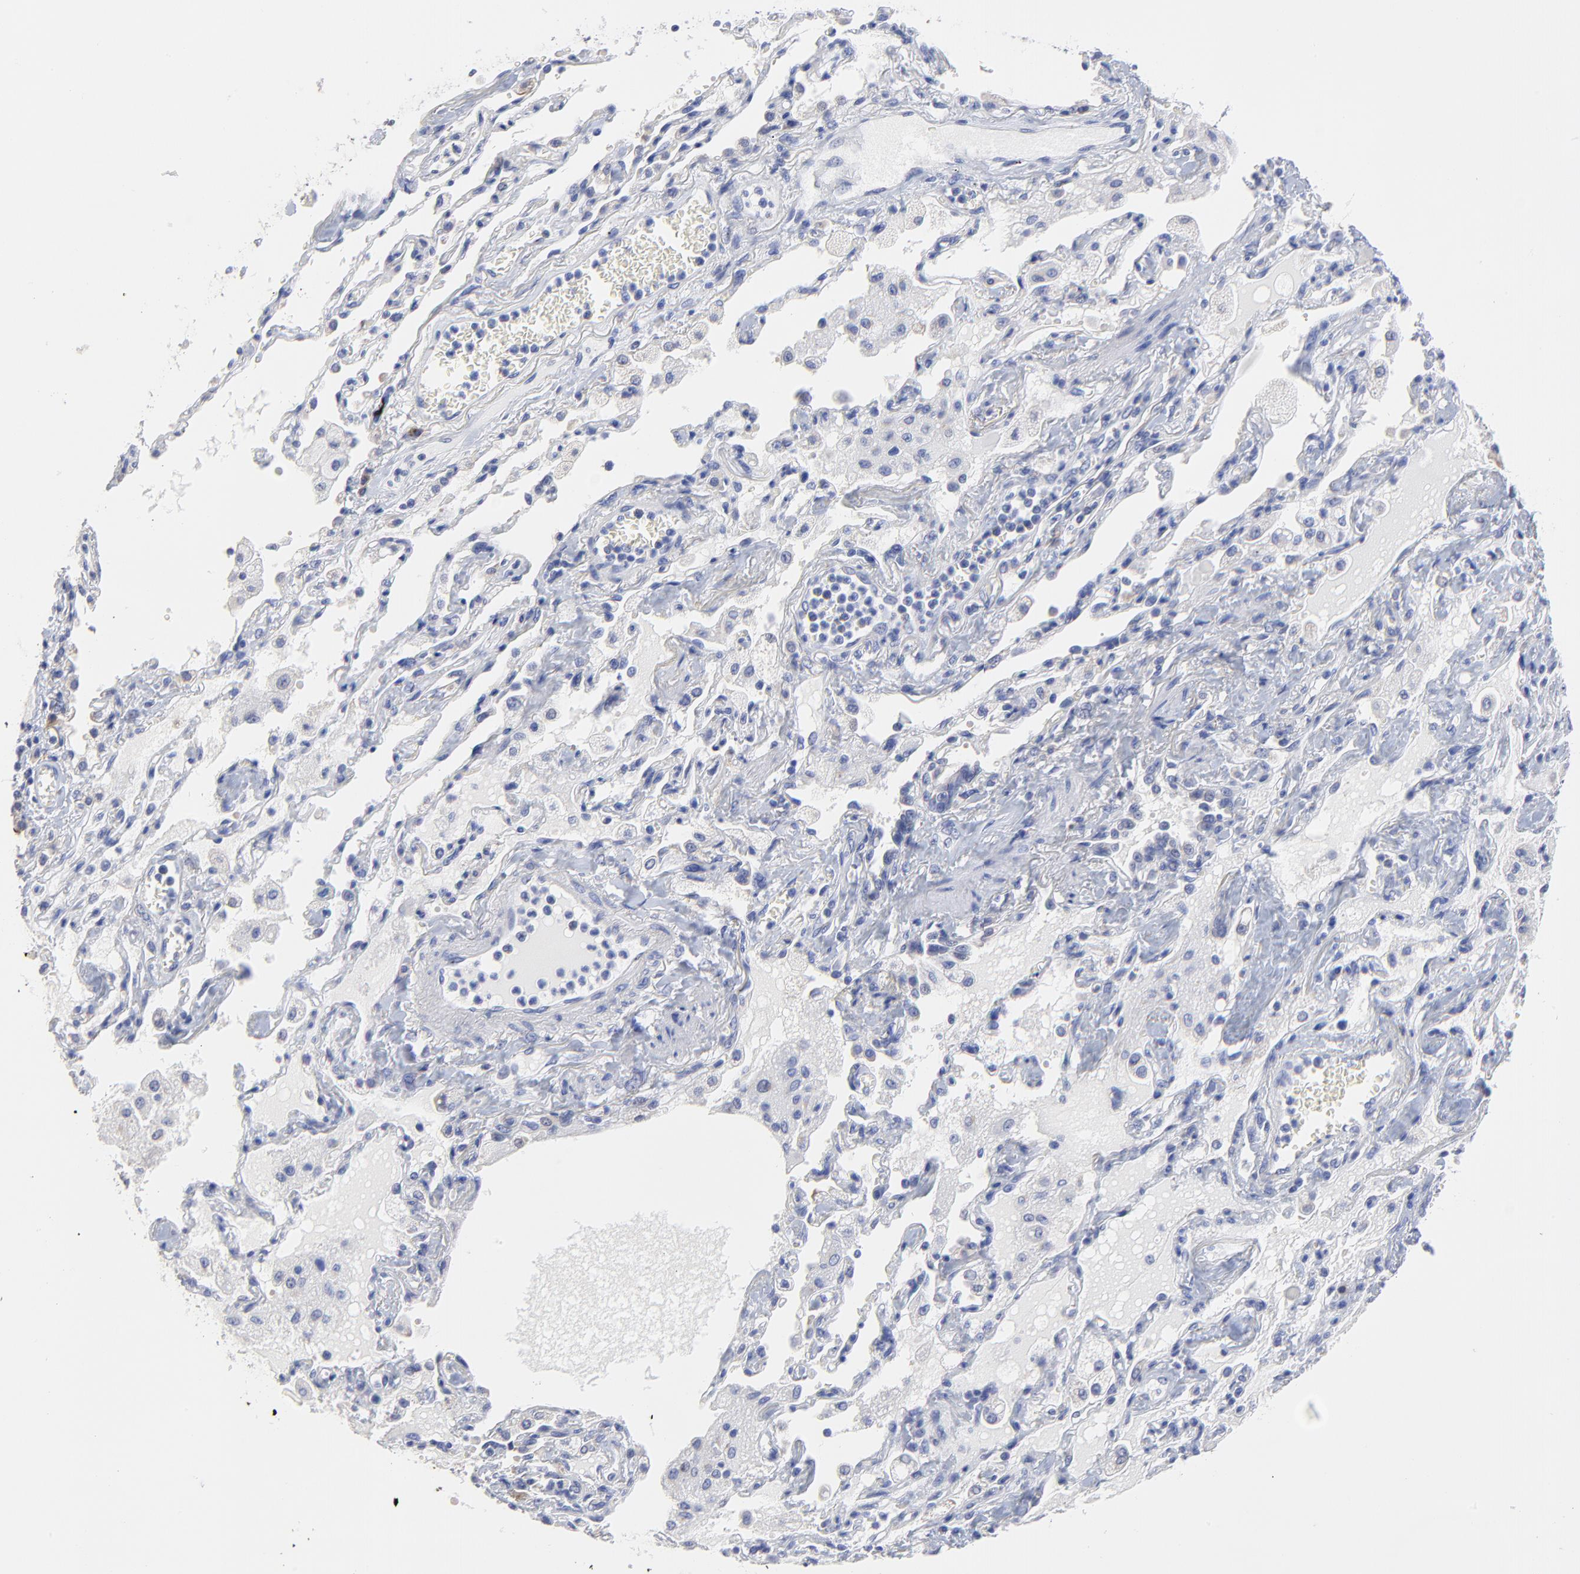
{"staining": {"intensity": "negative", "quantity": "none", "location": "none"}, "tissue": "lung cancer", "cell_type": "Tumor cells", "image_type": "cancer", "snomed": [{"axis": "morphology", "description": "Squamous cell carcinoma, NOS"}, {"axis": "topography", "description": "Lung"}], "caption": "The immunohistochemistry (IHC) histopathology image has no significant positivity in tumor cells of squamous cell carcinoma (lung) tissue. (DAB (3,3'-diaminobenzidine) IHC visualized using brightfield microscopy, high magnification).", "gene": "LAX1", "patient": {"sex": "female", "age": 76}}